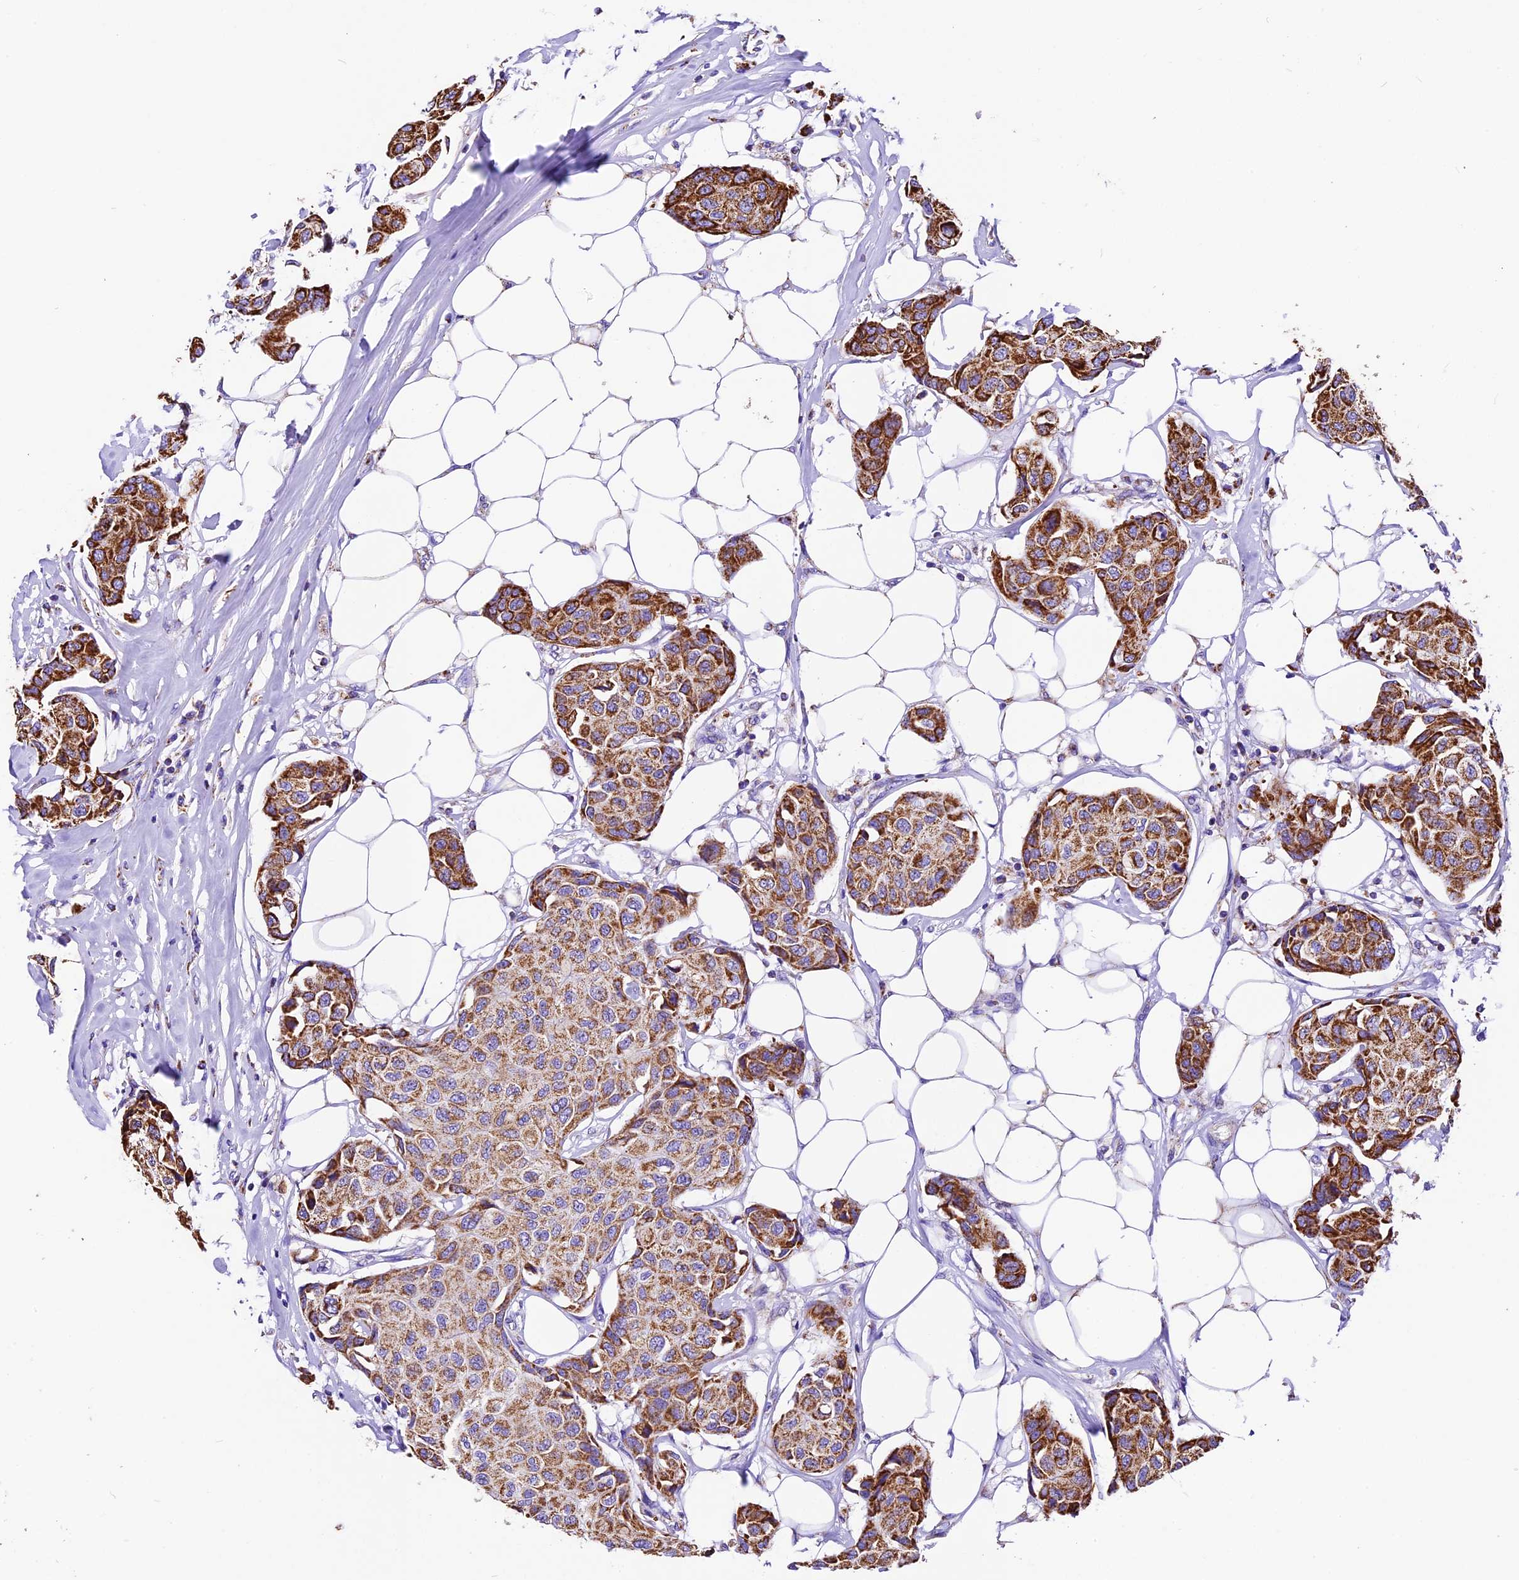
{"staining": {"intensity": "strong", "quantity": ">75%", "location": "cytoplasmic/membranous"}, "tissue": "breast cancer", "cell_type": "Tumor cells", "image_type": "cancer", "snomed": [{"axis": "morphology", "description": "Duct carcinoma"}, {"axis": "topography", "description": "Breast"}], "caption": "Protein expression analysis of human invasive ductal carcinoma (breast) reveals strong cytoplasmic/membranous positivity in about >75% of tumor cells.", "gene": "DCAF5", "patient": {"sex": "female", "age": 80}}